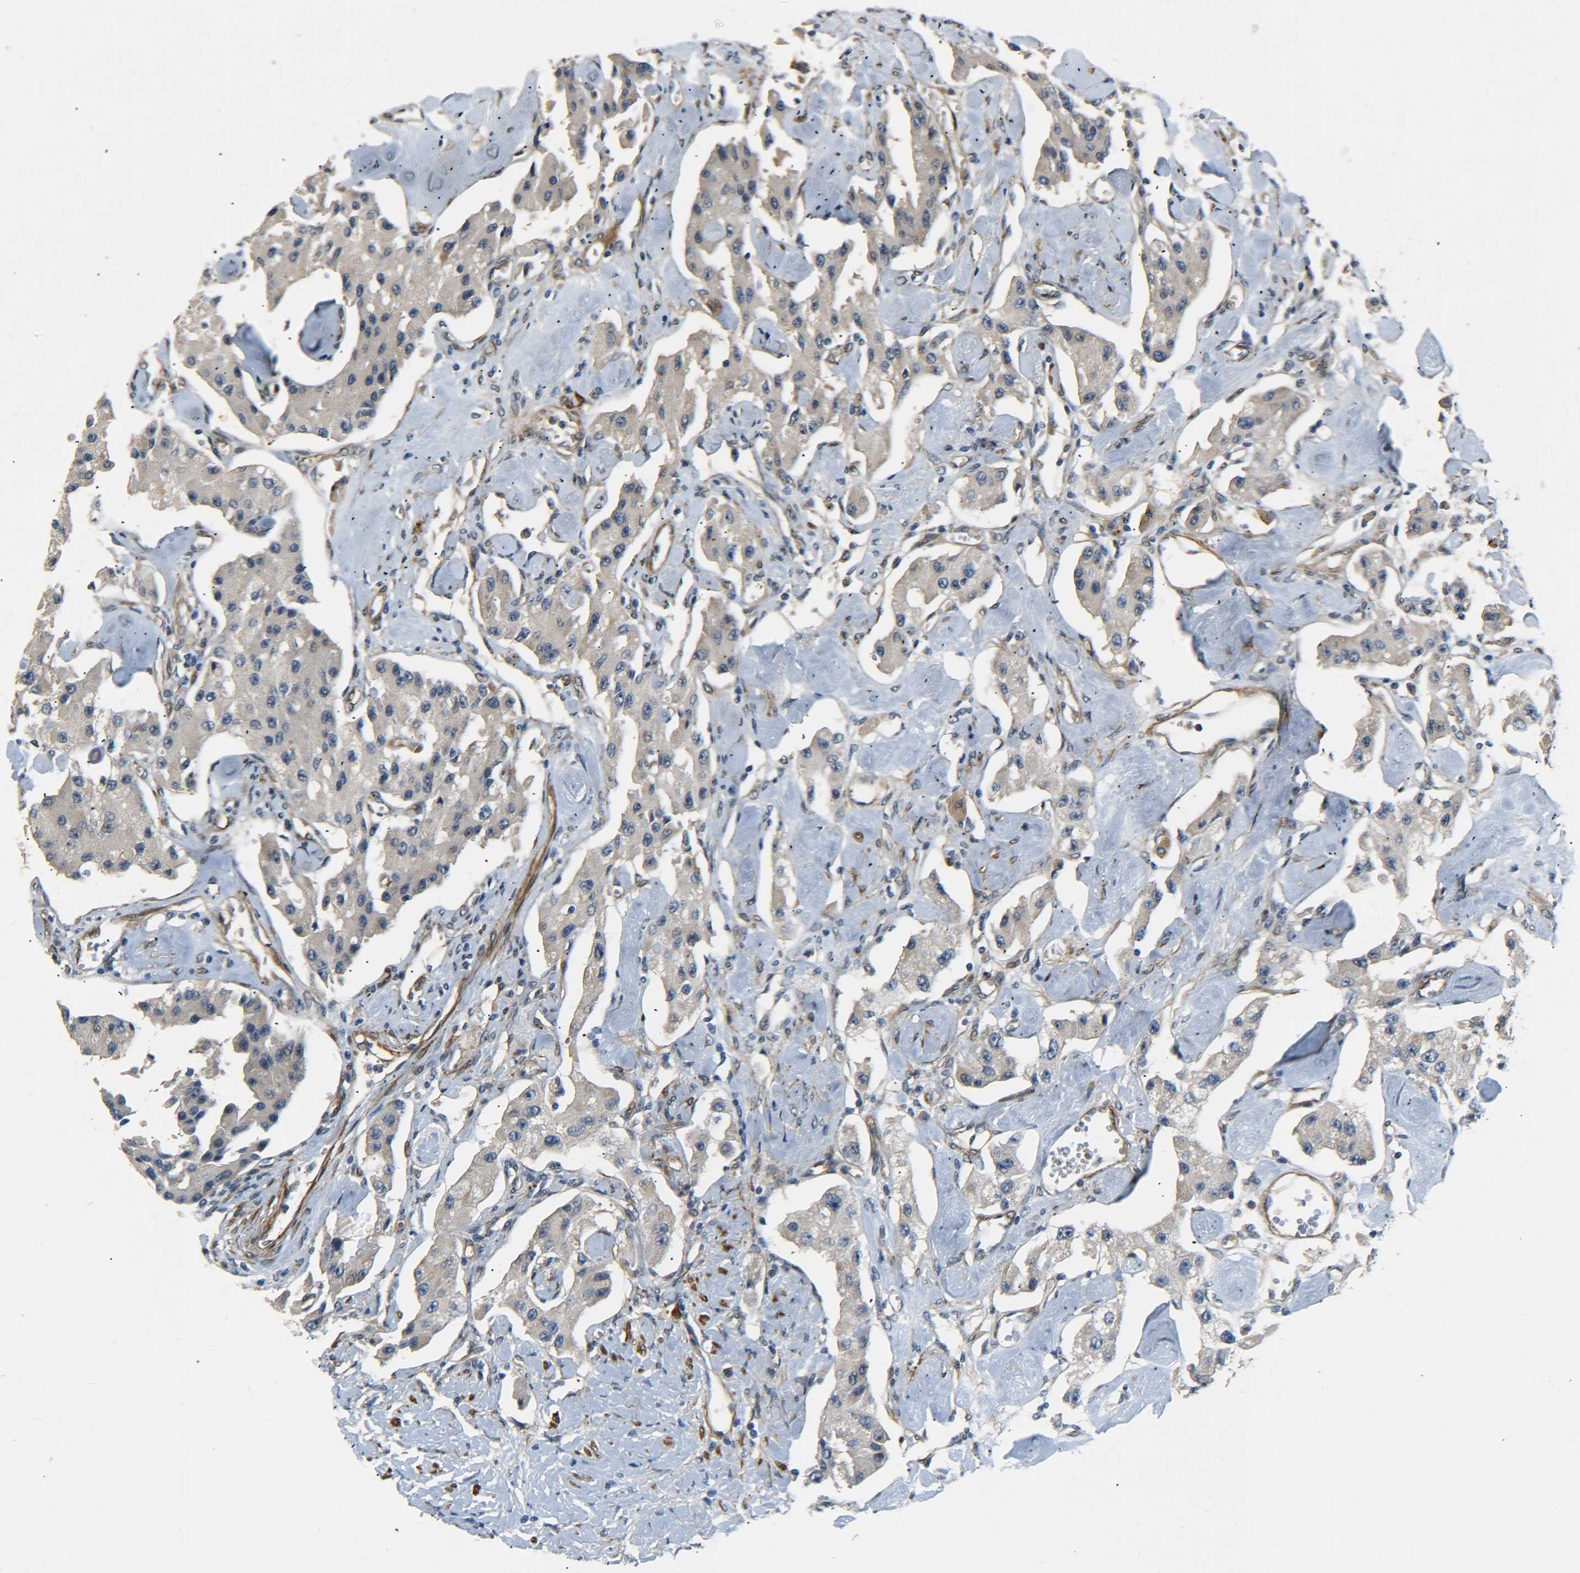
{"staining": {"intensity": "negative", "quantity": "none", "location": "none"}, "tissue": "carcinoid", "cell_type": "Tumor cells", "image_type": "cancer", "snomed": [{"axis": "morphology", "description": "Carcinoid, malignant, NOS"}, {"axis": "topography", "description": "Pancreas"}], "caption": "Tumor cells are negative for brown protein staining in carcinoid.", "gene": "MEIS1", "patient": {"sex": "male", "age": 41}}